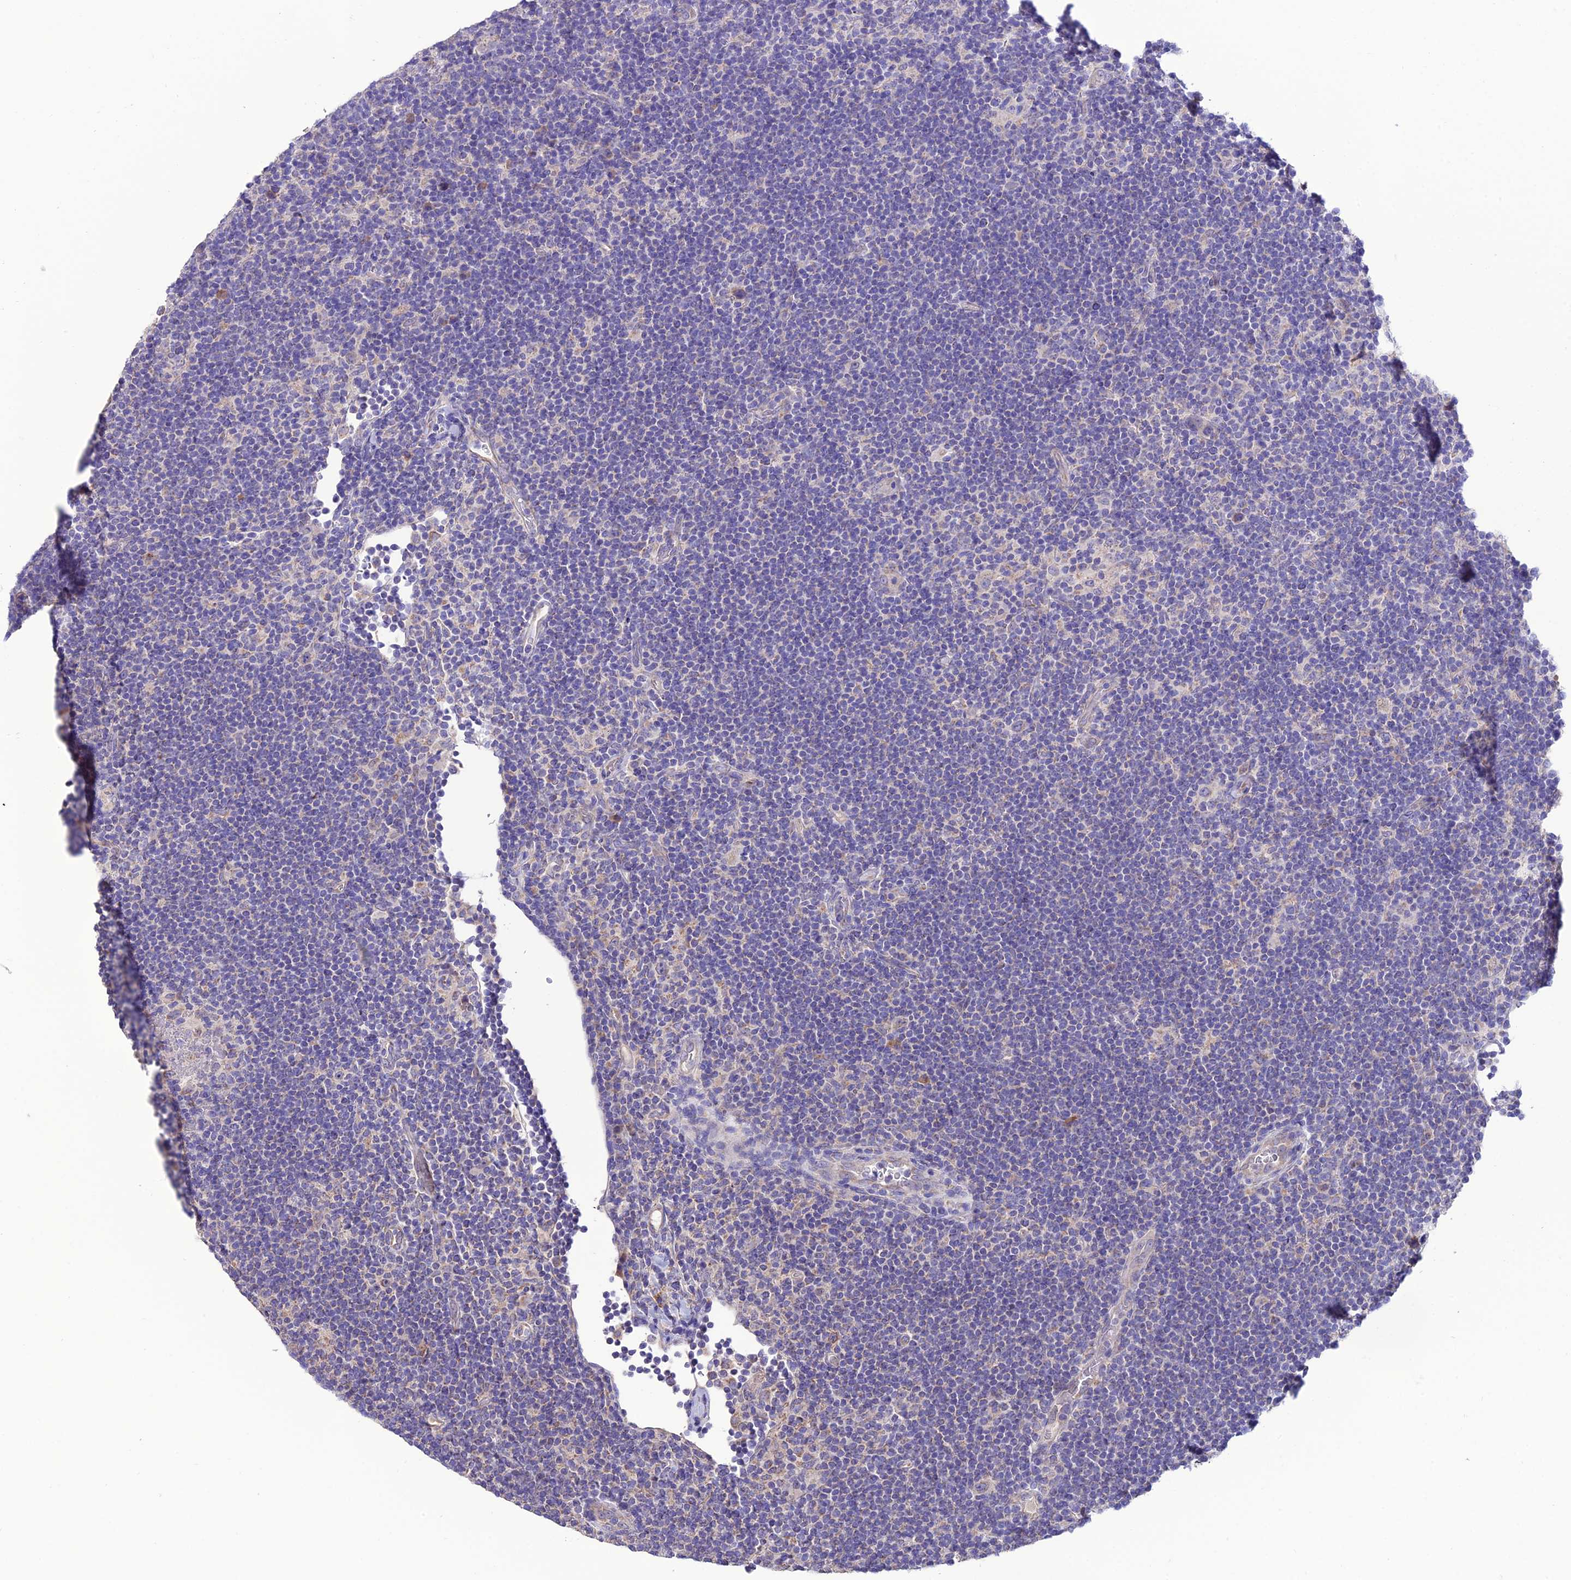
{"staining": {"intensity": "negative", "quantity": "none", "location": "none"}, "tissue": "lymphoma", "cell_type": "Tumor cells", "image_type": "cancer", "snomed": [{"axis": "morphology", "description": "Hodgkin's disease, NOS"}, {"axis": "topography", "description": "Lymph node"}], "caption": "The immunohistochemistry (IHC) photomicrograph has no significant staining in tumor cells of Hodgkin's disease tissue.", "gene": "HOGA1", "patient": {"sex": "female", "age": 57}}